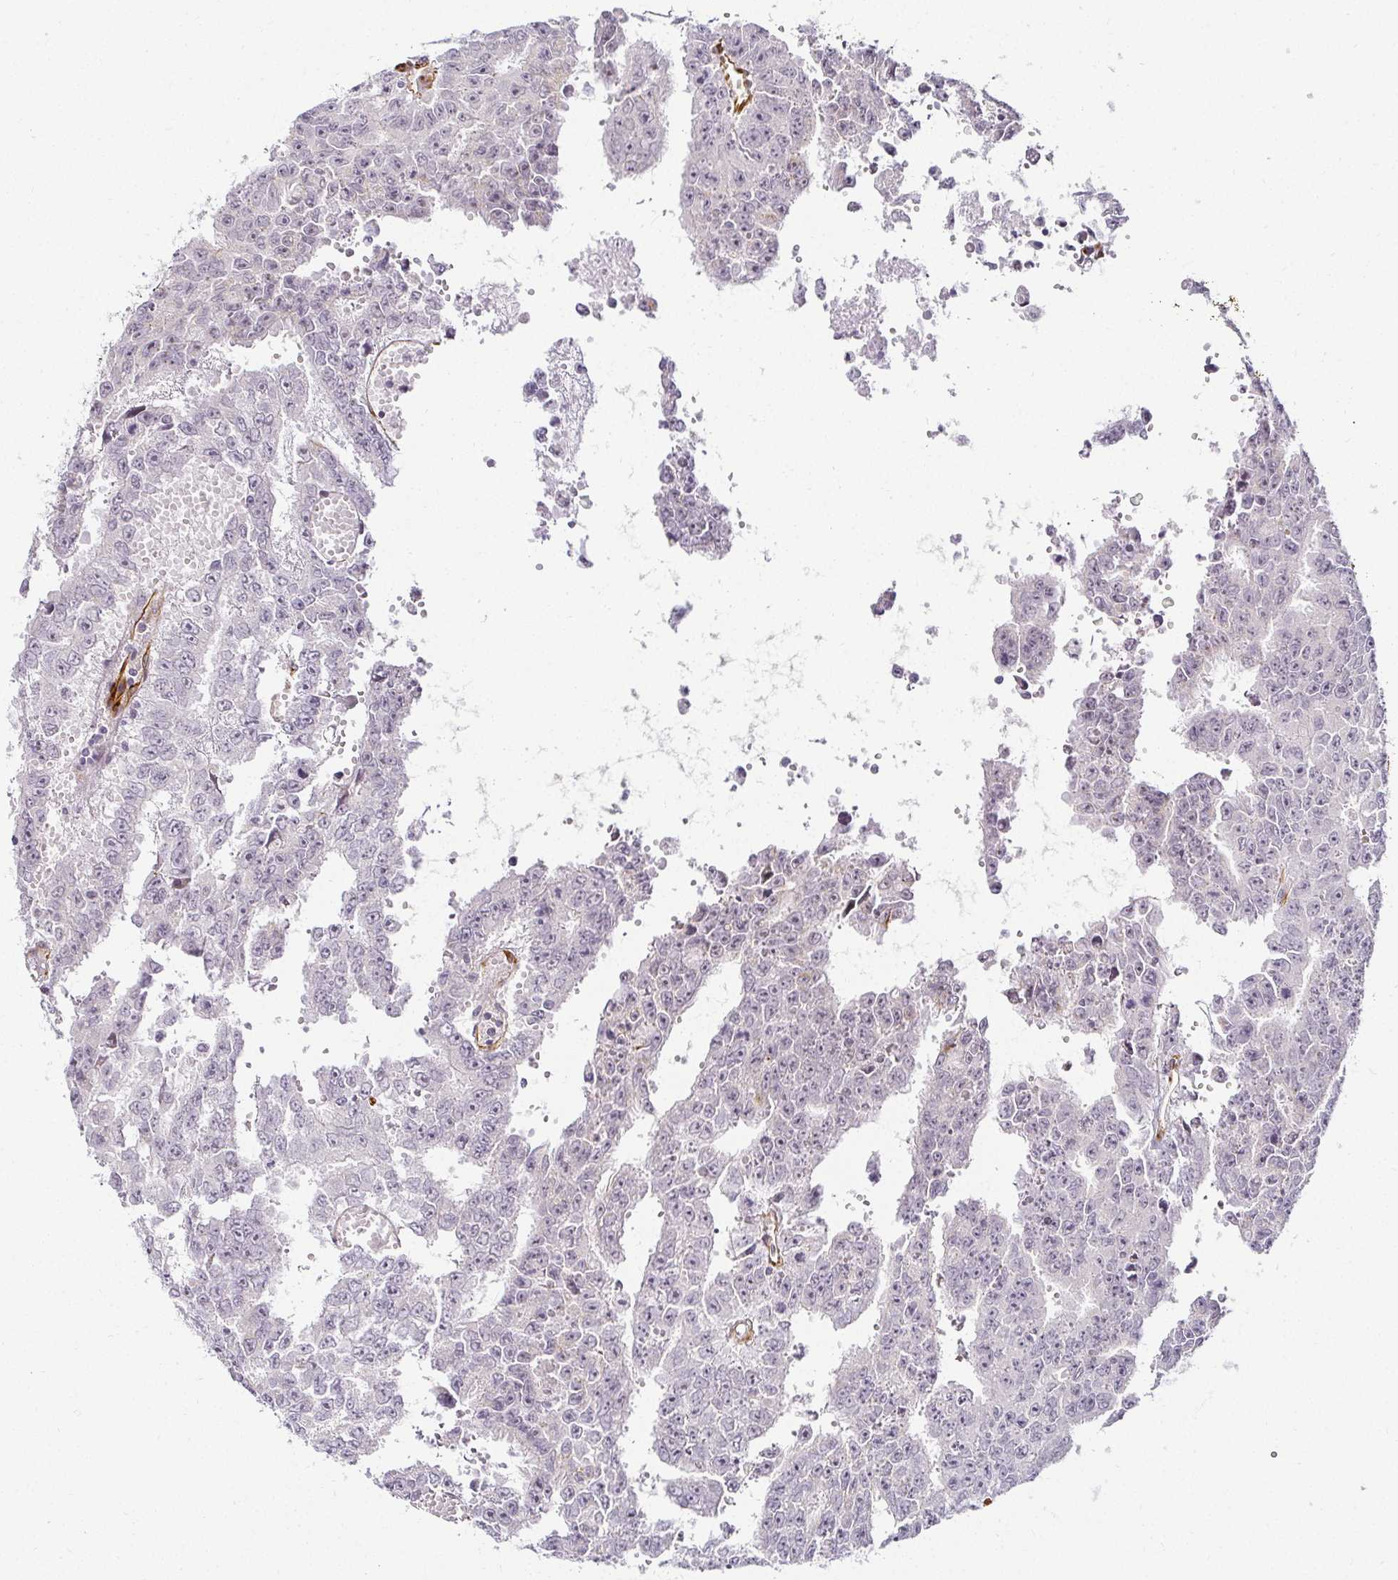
{"staining": {"intensity": "negative", "quantity": "none", "location": "none"}, "tissue": "testis cancer", "cell_type": "Tumor cells", "image_type": "cancer", "snomed": [{"axis": "morphology", "description": "Carcinoma, Embryonal, NOS"}, {"axis": "morphology", "description": "Teratoma, malignant, NOS"}, {"axis": "topography", "description": "Testis"}], "caption": "A high-resolution micrograph shows immunohistochemistry staining of testis cancer (embryonal carcinoma), which reveals no significant positivity in tumor cells.", "gene": "ACAN", "patient": {"sex": "male", "age": 24}}